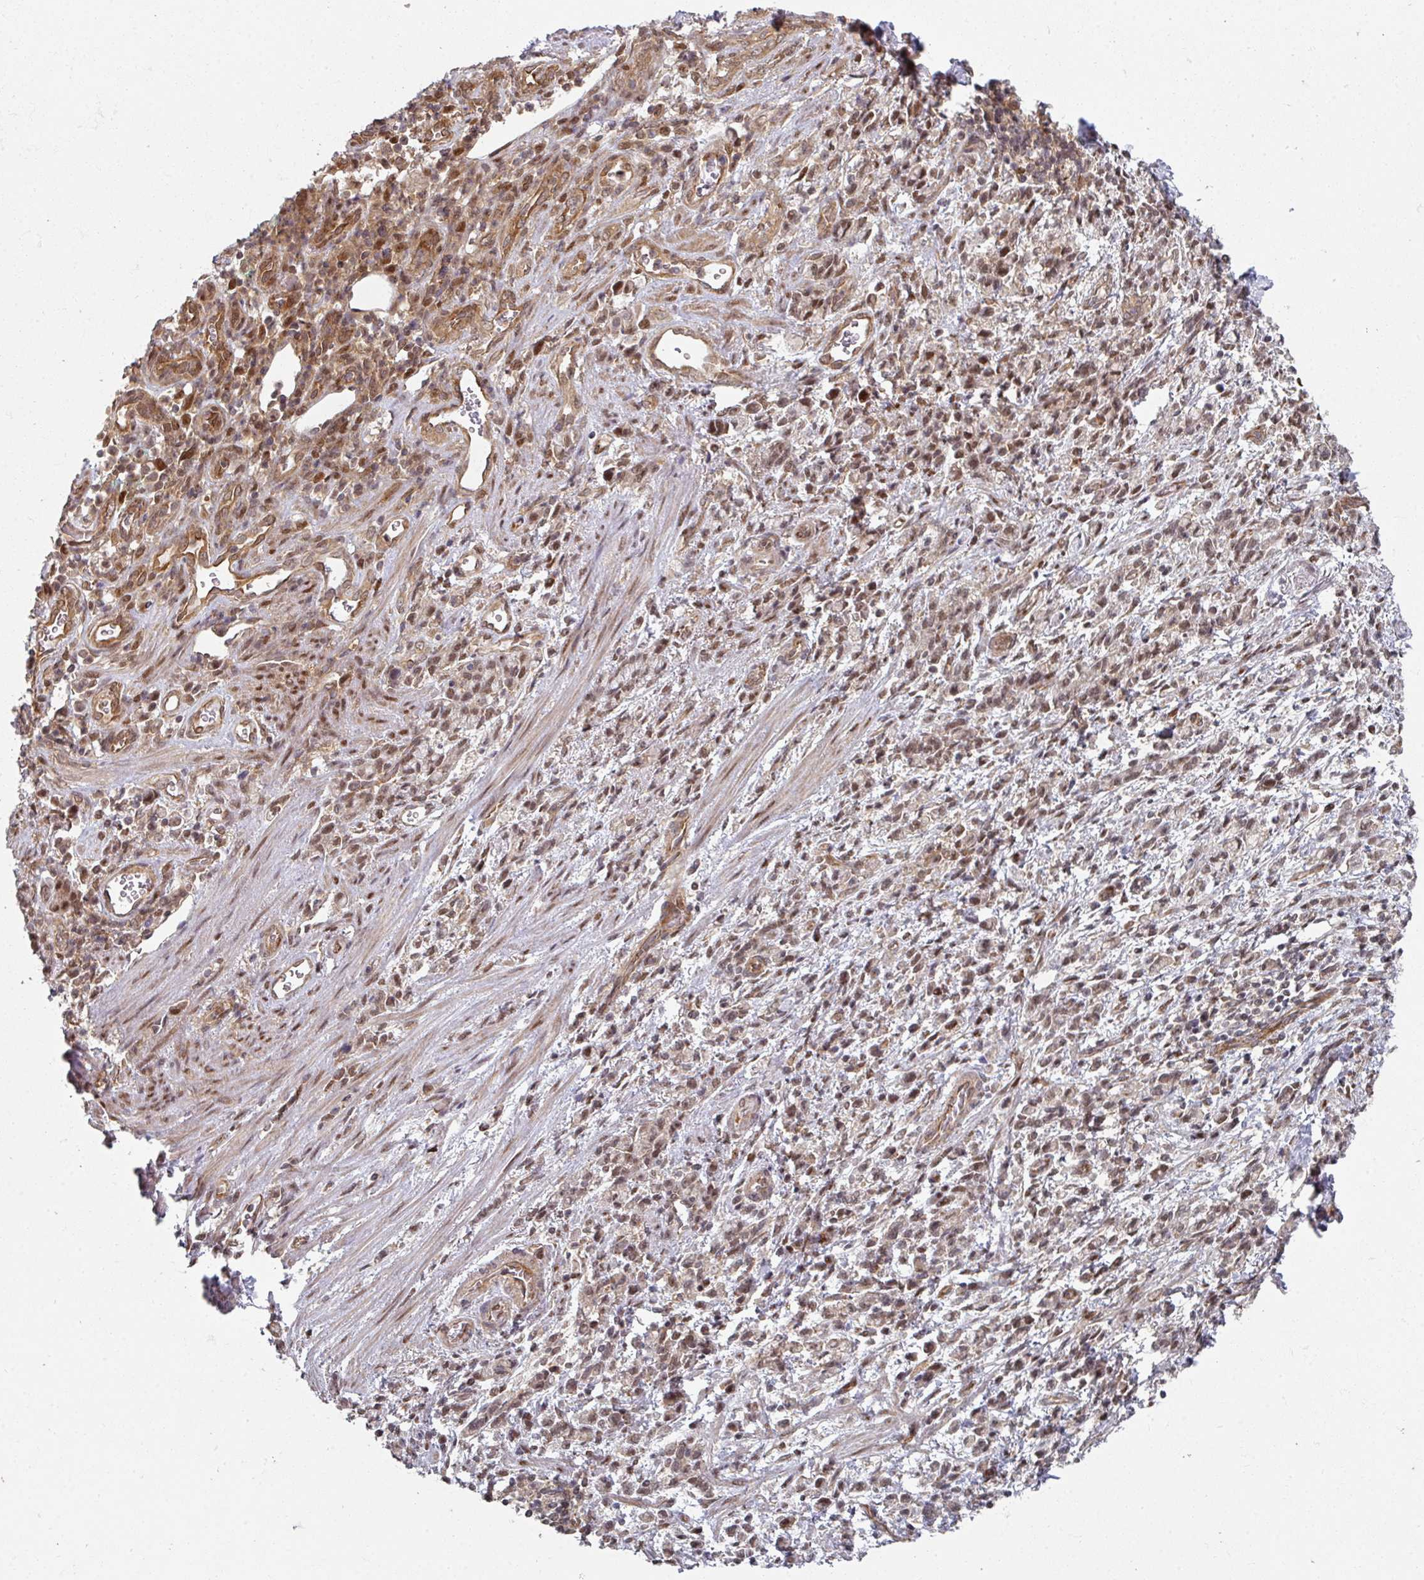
{"staining": {"intensity": "moderate", "quantity": ">75%", "location": "nuclear"}, "tissue": "stomach cancer", "cell_type": "Tumor cells", "image_type": "cancer", "snomed": [{"axis": "morphology", "description": "Adenocarcinoma, NOS"}, {"axis": "topography", "description": "Stomach"}], "caption": "DAB (3,3'-diaminobenzidine) immunohistochemical staining of human stomach cancer (adenocarcinoma) shows moderate nuclear protein staining in approximately >75% of tumor cells.", "gene": "PSME3IP1", "patient": {"sex": "male", "age": 77}}